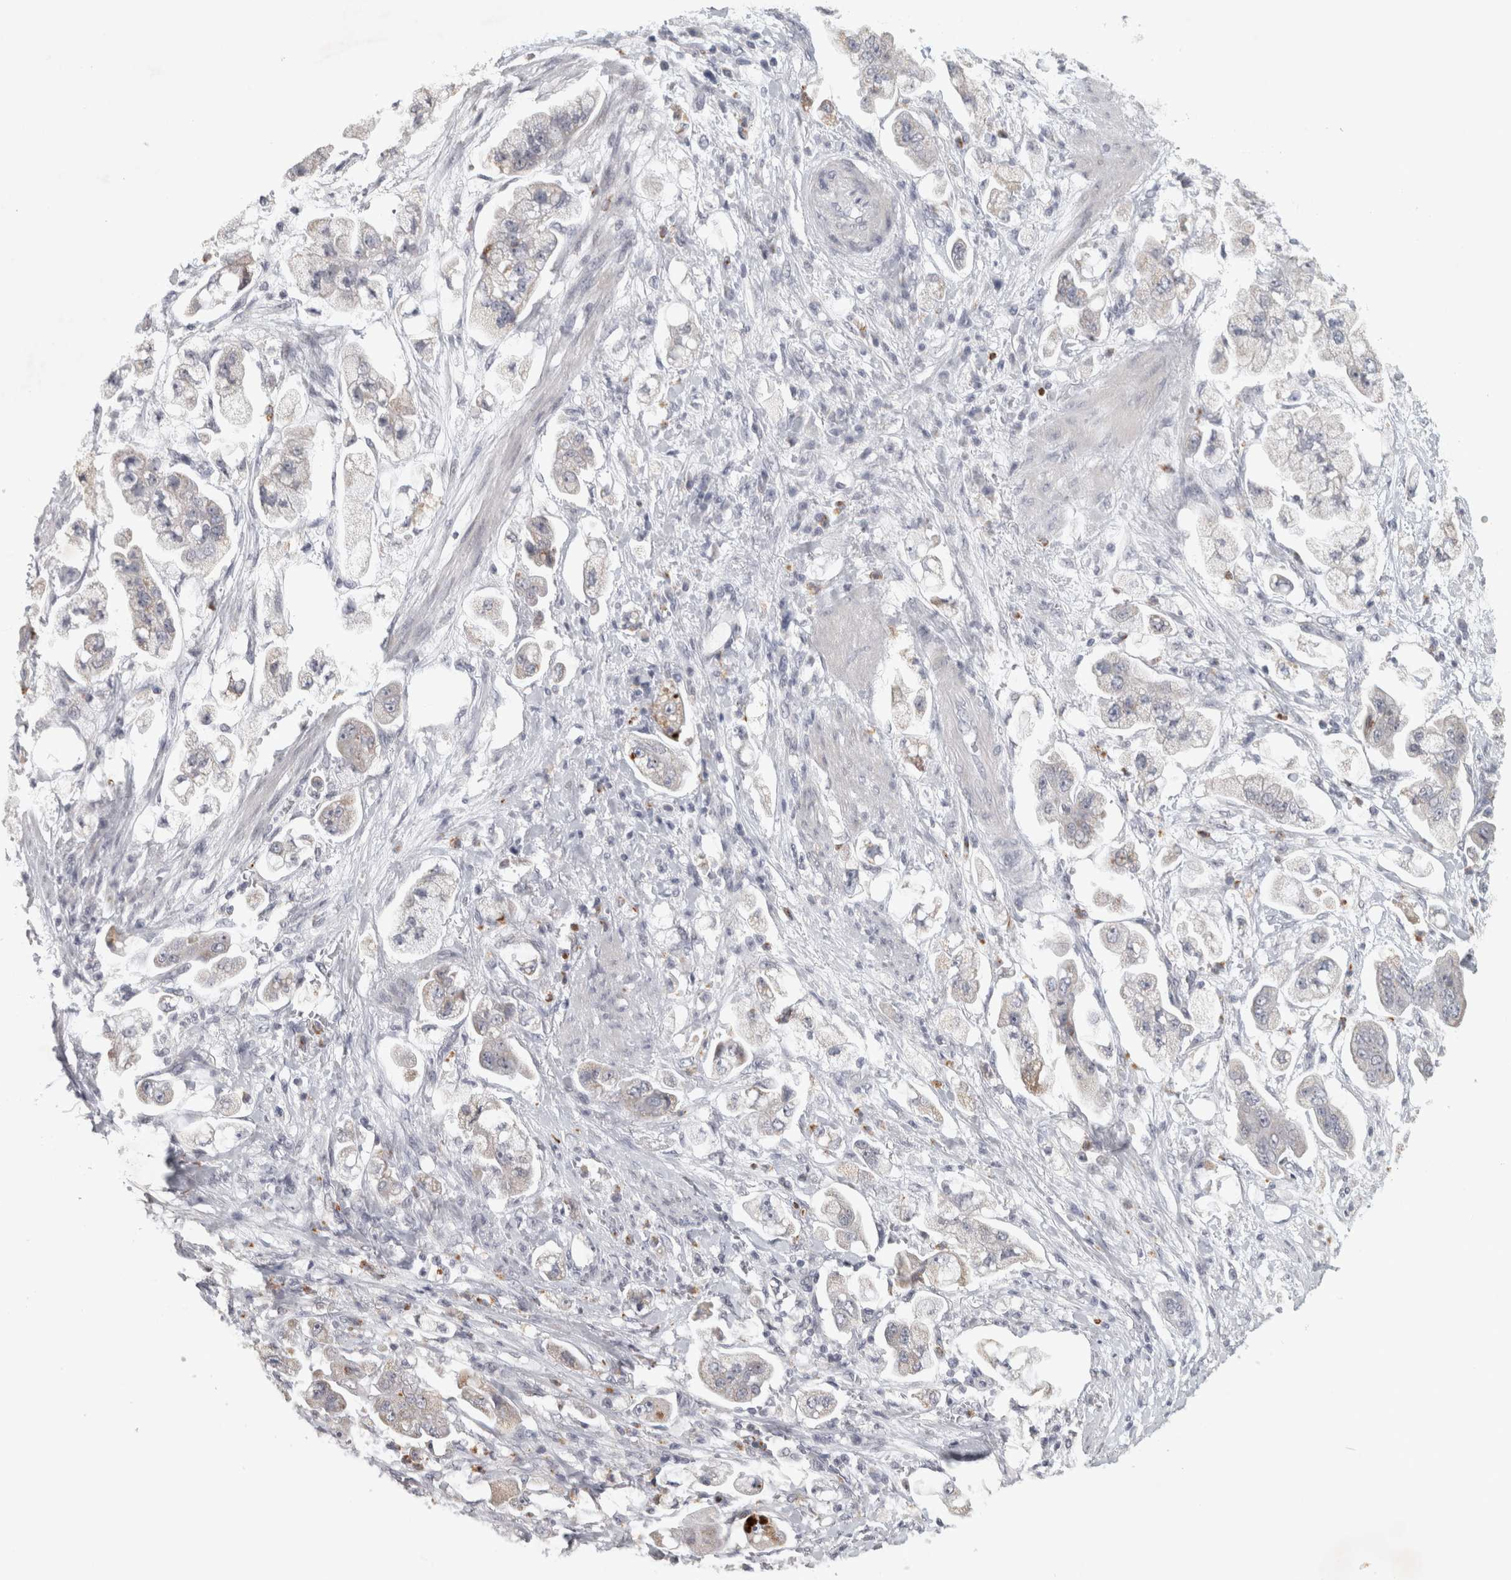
{"staining": {"intensity": "negative", "quantity": "none", "location": "none"}, "tissue": "stomach cancer", "cell_type": "Tumor cells", "image_type": "cancer", "snomed": [{"axis": "morphology", "description": "Adenocarcinoma, NOS"}, {"axis": "topography", "description": "Stomach"}], "caption": "High power microscopy histopathology image of an IHC image of stomach adenocarcinoma, revealing no significant positivity in tumor cells. (DAB (3,3'-diaminobenzidine) immunohistochemistry, high magnification).", "gene": "PTPRN2", "patient": {"sex": "male", "age": 62}}